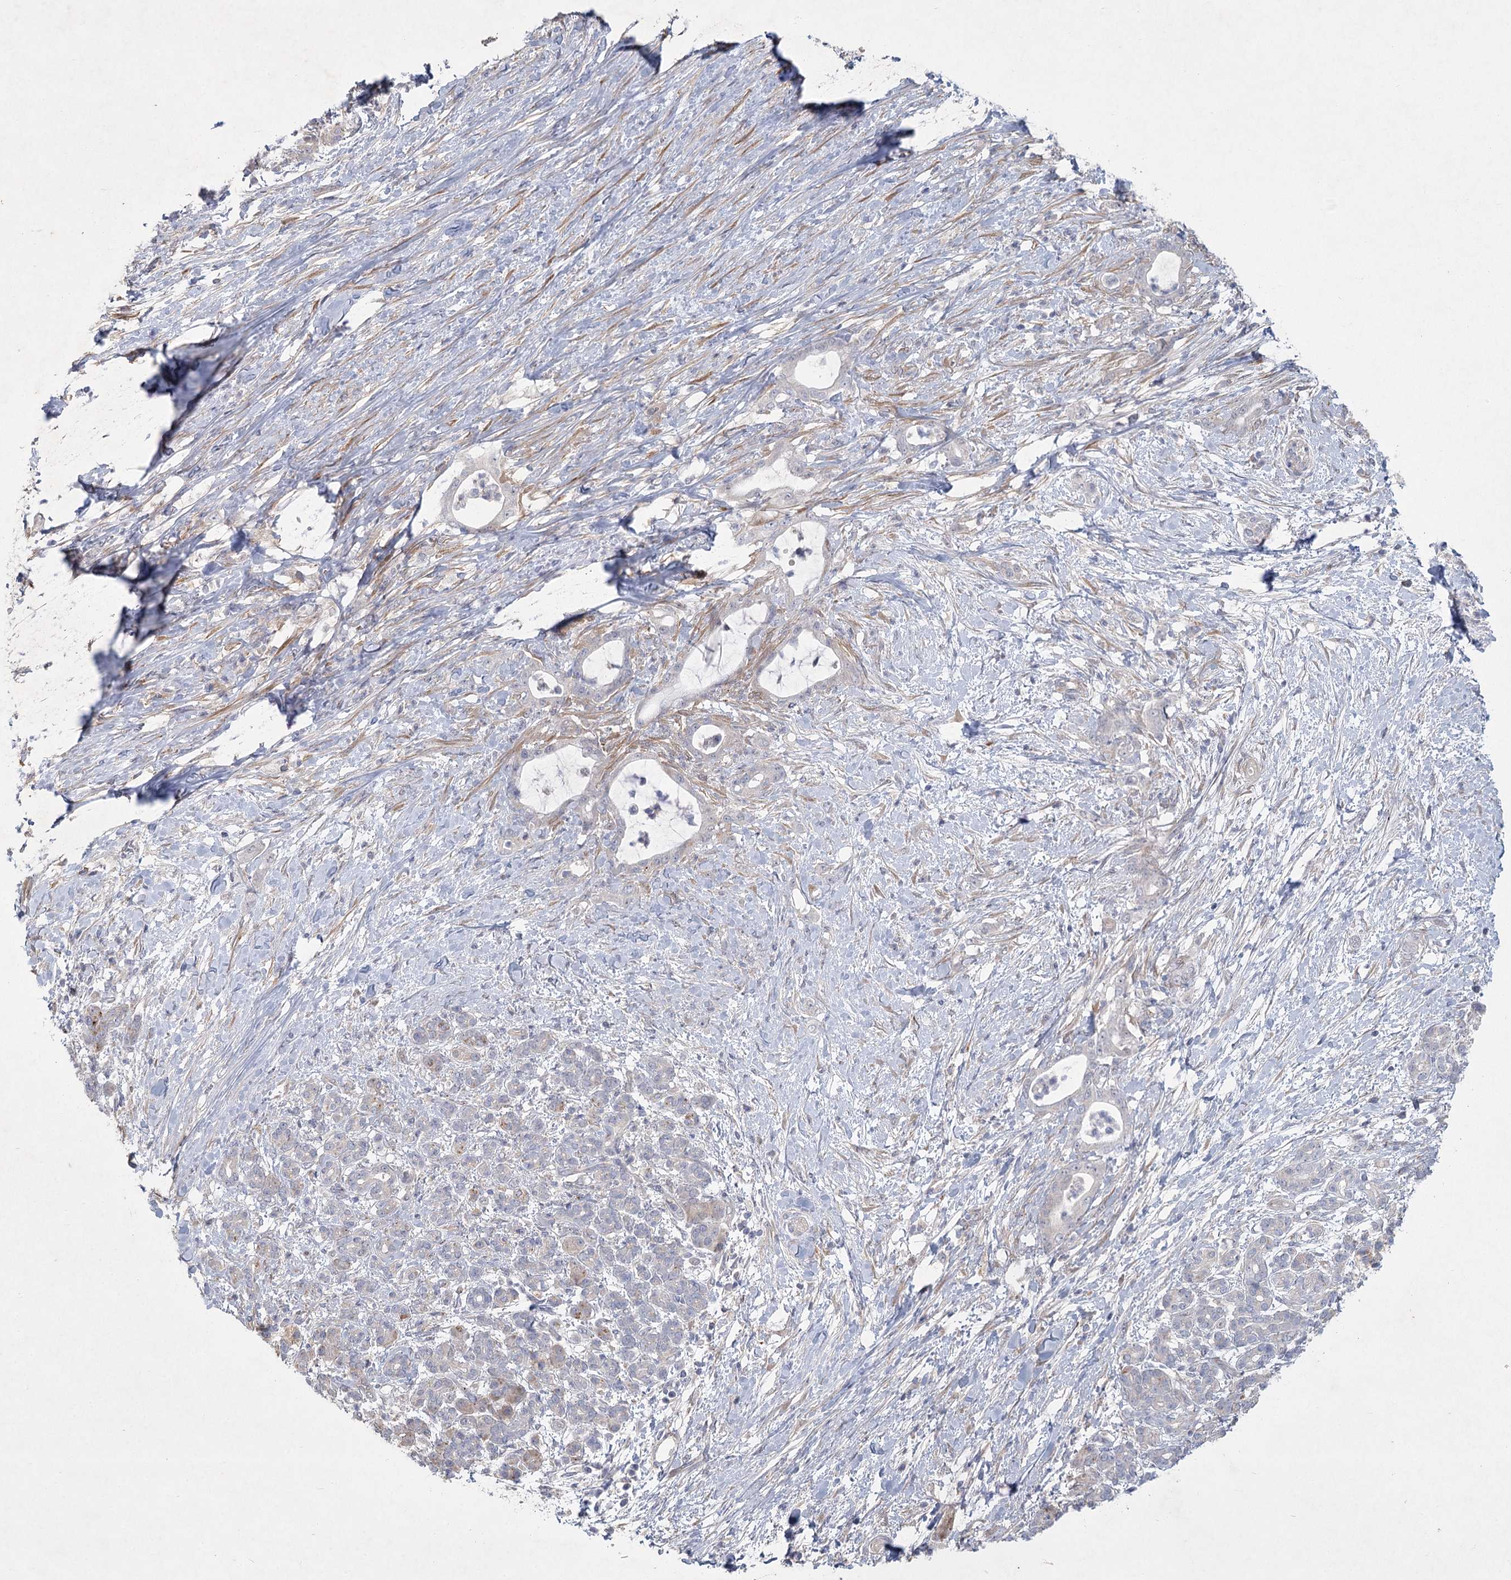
{"staining": {"intensity": "negative", "quantity": "none", "location": "none"}, "tissue": "pancreatic cancer", "cell_type": "Tumor cells", "image_type": "cancer", "snomed": [{"axis": "morphology", "description": "Adenocarcinoma, NOS"}, {"axis": "topography", "description": "Pancreas"}], "caption": "Tumor cells show no significant protein expression in adenocarcinoma (pancreatic).", "gene": "FAM110C", "patient": {"sex": "female", "age": 55}}